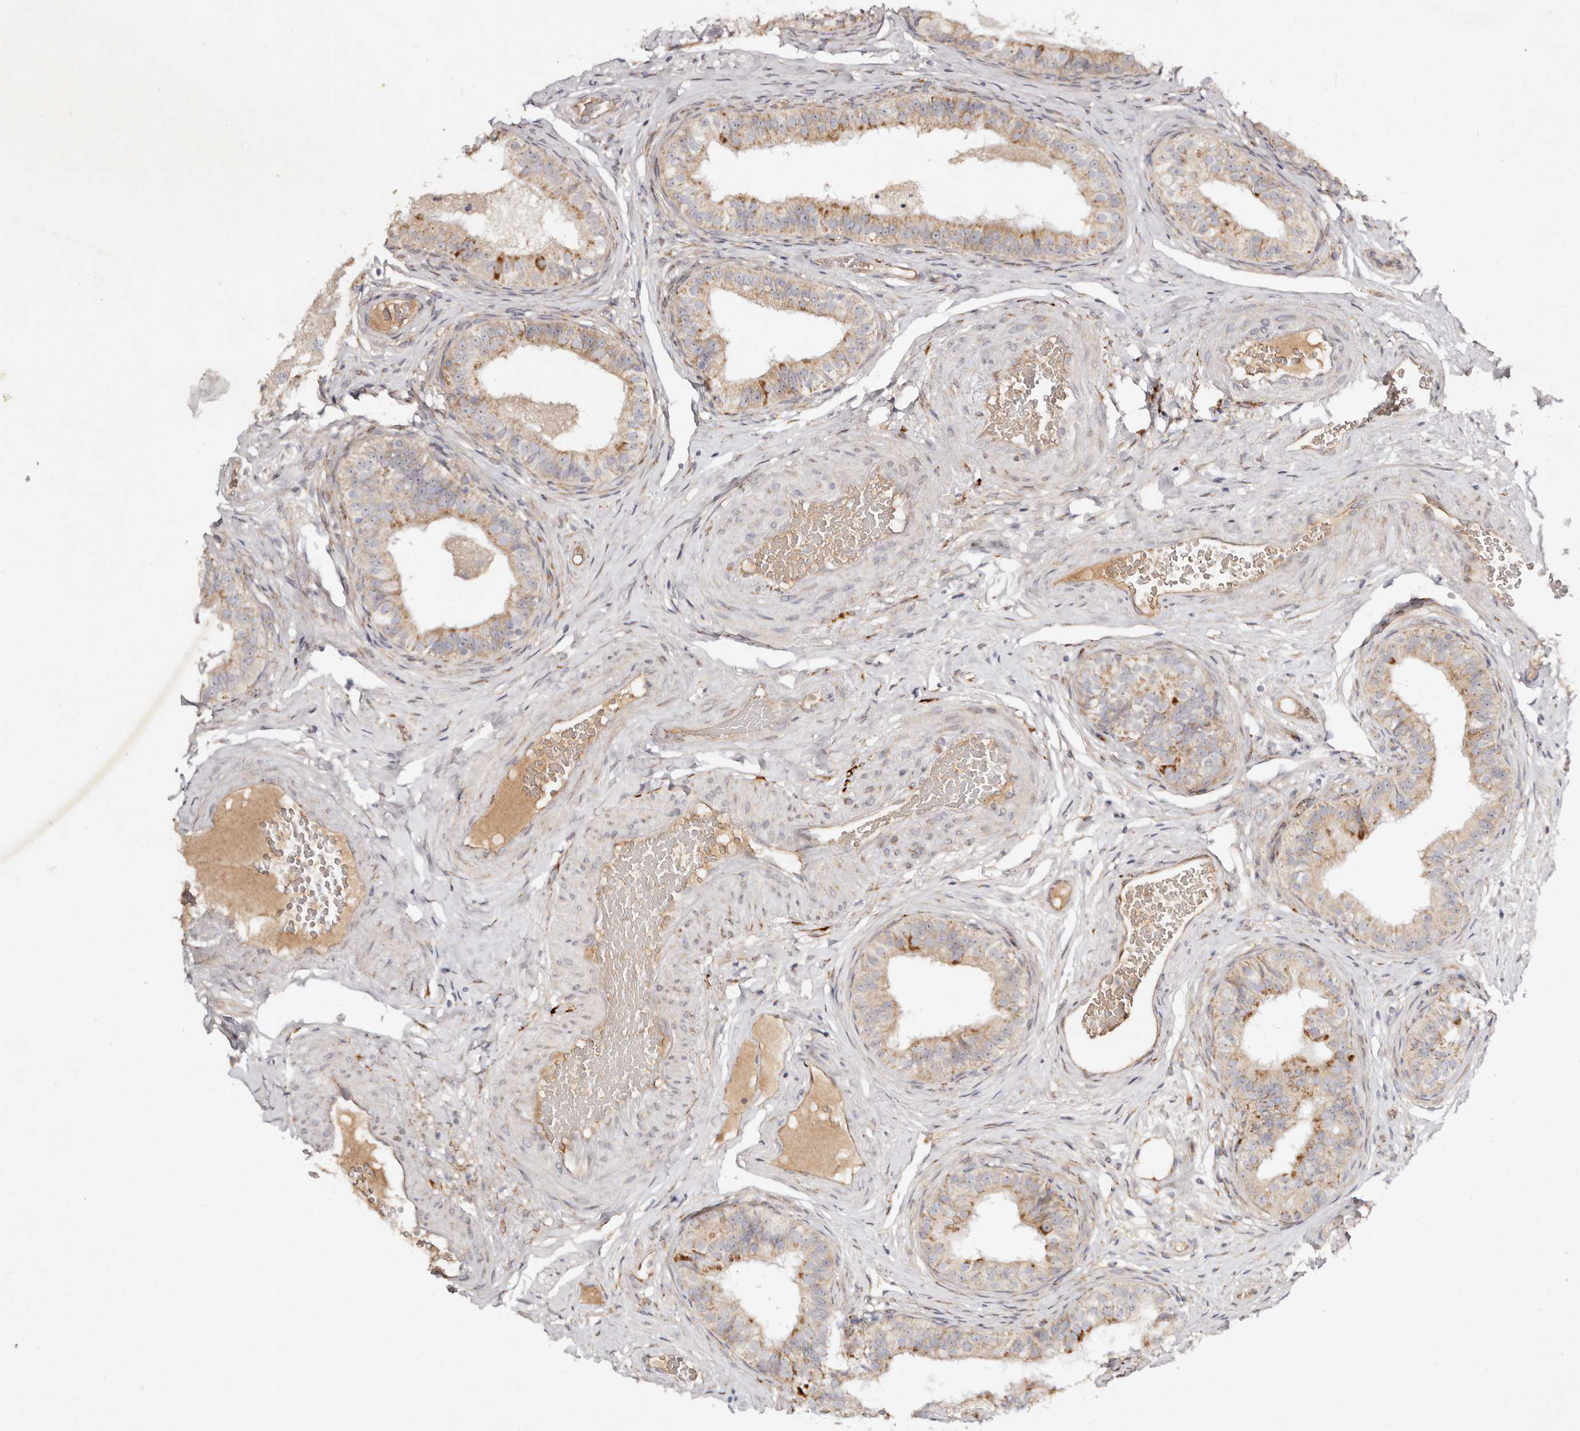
{"staining": {"intensity": "moderate", "quantity": "25%-75%", "location": "cytoplasmic/membranous"}, "tissue": "epididymis", "cell_type": "Glandular cells", "image_type": "normal", "snomed": [{"axis": "morphology", "description": "Normal tissue, NOS"}, {"axis": "topography", "description": "Epididymis"}], "caption": "A high-resolution micrograph shows immunohistochemistry staining of unremarkable epididymis, which demonstrates moderate cytoplasmic/membranous positivity in about 25%-75% of glandular cells.", "gene": "SERPINH1", "patient": {"sex": "male", "age": 49}}